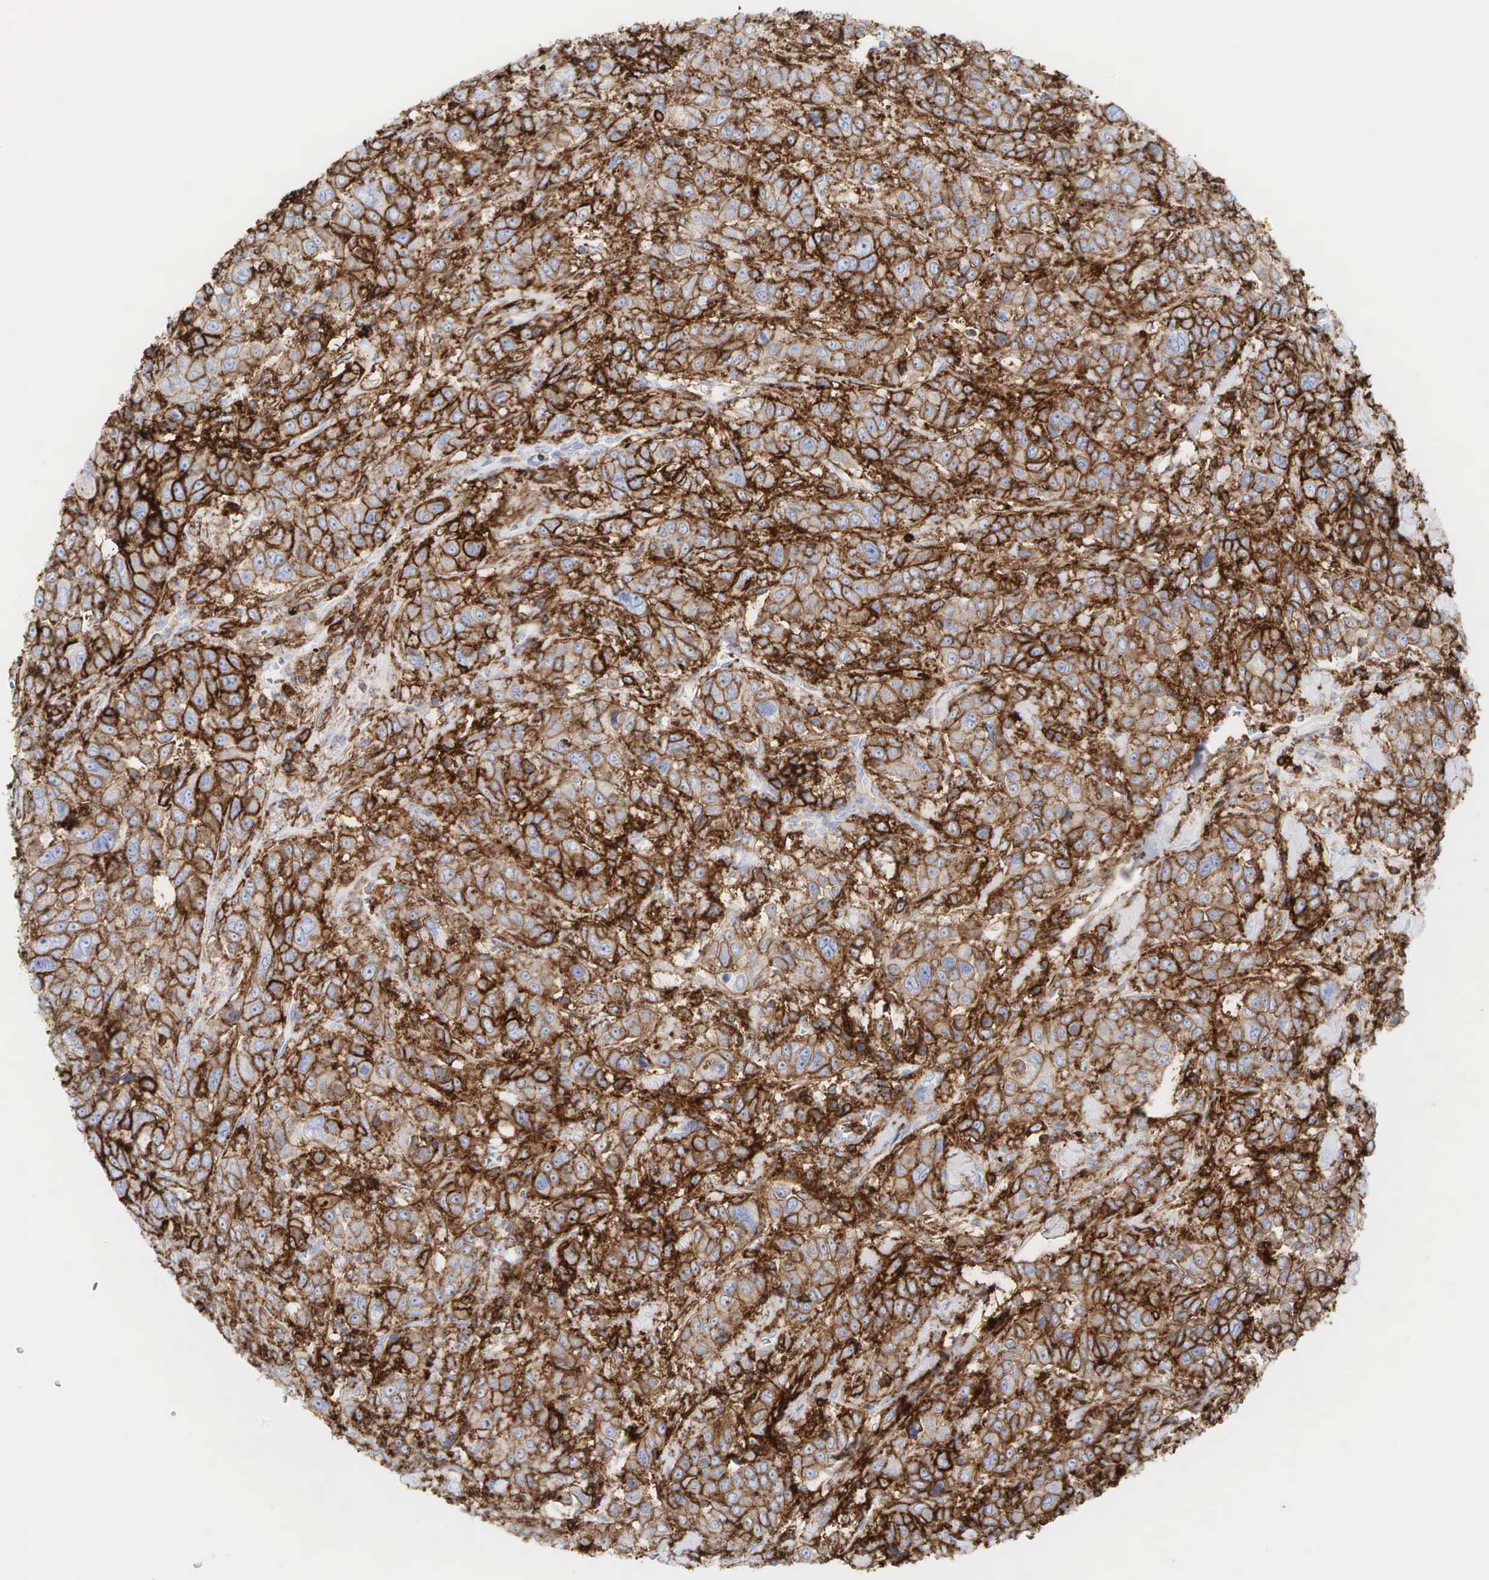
{"staining": {"intensity": "moderate", "quantity": ">75%", "location": "cytoplasmic/membranous"}, "tissue": "pancreatic cancer", "cell_type": "Tumor cells", "image_type": "cancer", "snomed": [{"axis": "morphology", "description": "Adenocarcinoma, NOS"}, {"axis": "topography", "description": "Pancreas"}], "caption": "Approximately >75% of tumor cells in human adenocarcinoma (pancreatic) demonstrate moderate cytoplasmic/membranous protein positivity as visualized by brown immunohistochemical staining.", "gene": "CD44", "patient": {"sex": "female", "age": 52}}